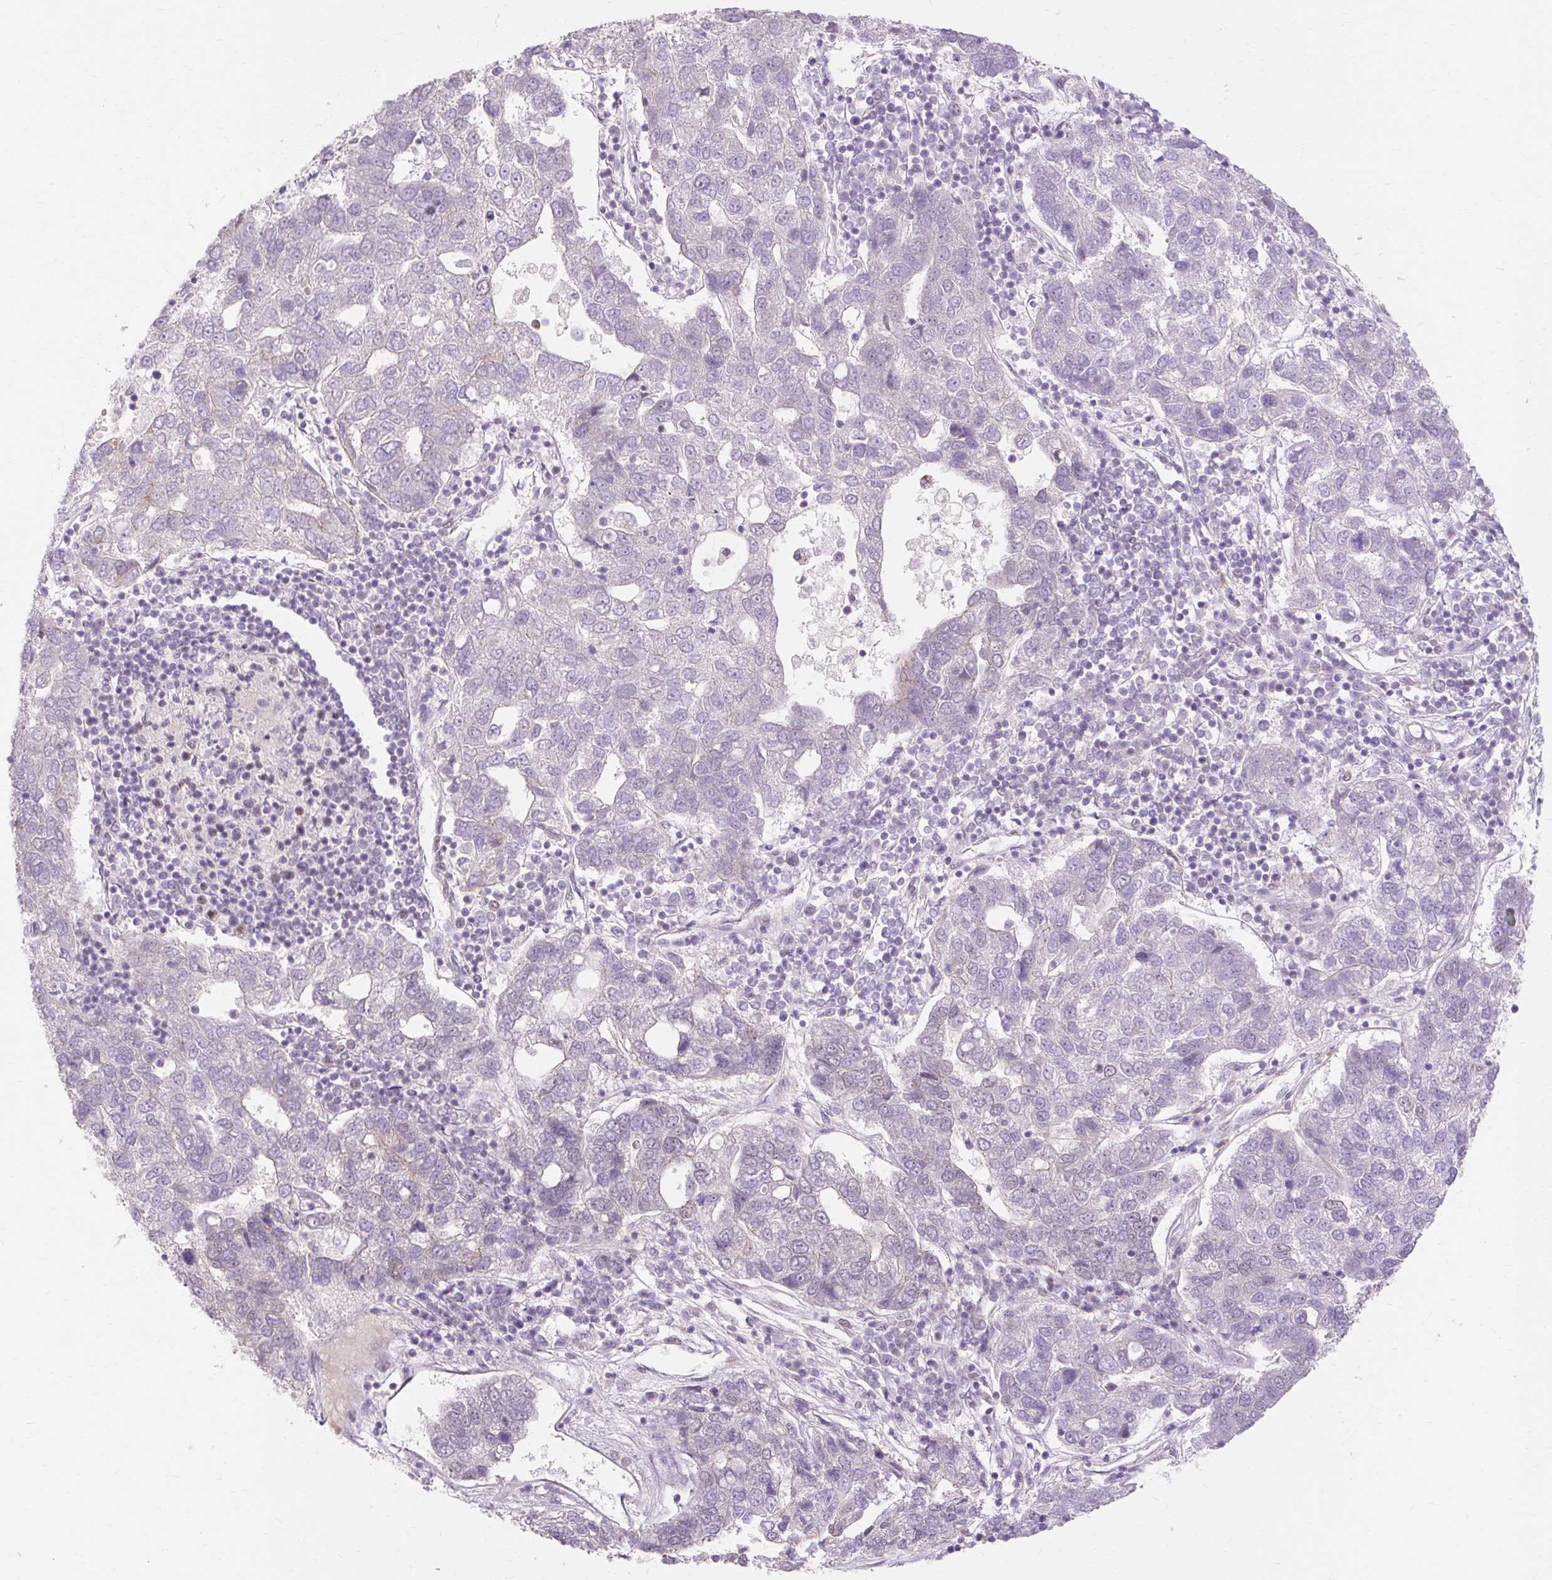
{"staining": {"intensity": "negative", "quantity": "none", "location": "none"}, "tissue": "pancreatic cancer", "cell_type": "Tumor cells", "image_type": "cancer", "snomed": [{"axis": "morphology", "description": "Adenocarcinoma, NOS"}, {"axis": "topography", "description": "Pancreas"}], "caption": "This micrograph is of pancreatic adenocarcinoma stained with immunohistochemistry (IHC) to label a protein in brown with the nuclei are counter-stained blue. There is no expression in tumor cells. The staining is performed using DAB brown chromogen with nuclei counter-stained in using hematoxylin.", "gene": "NPIPB12", "patient": {"sex": "female", "age": 61}}